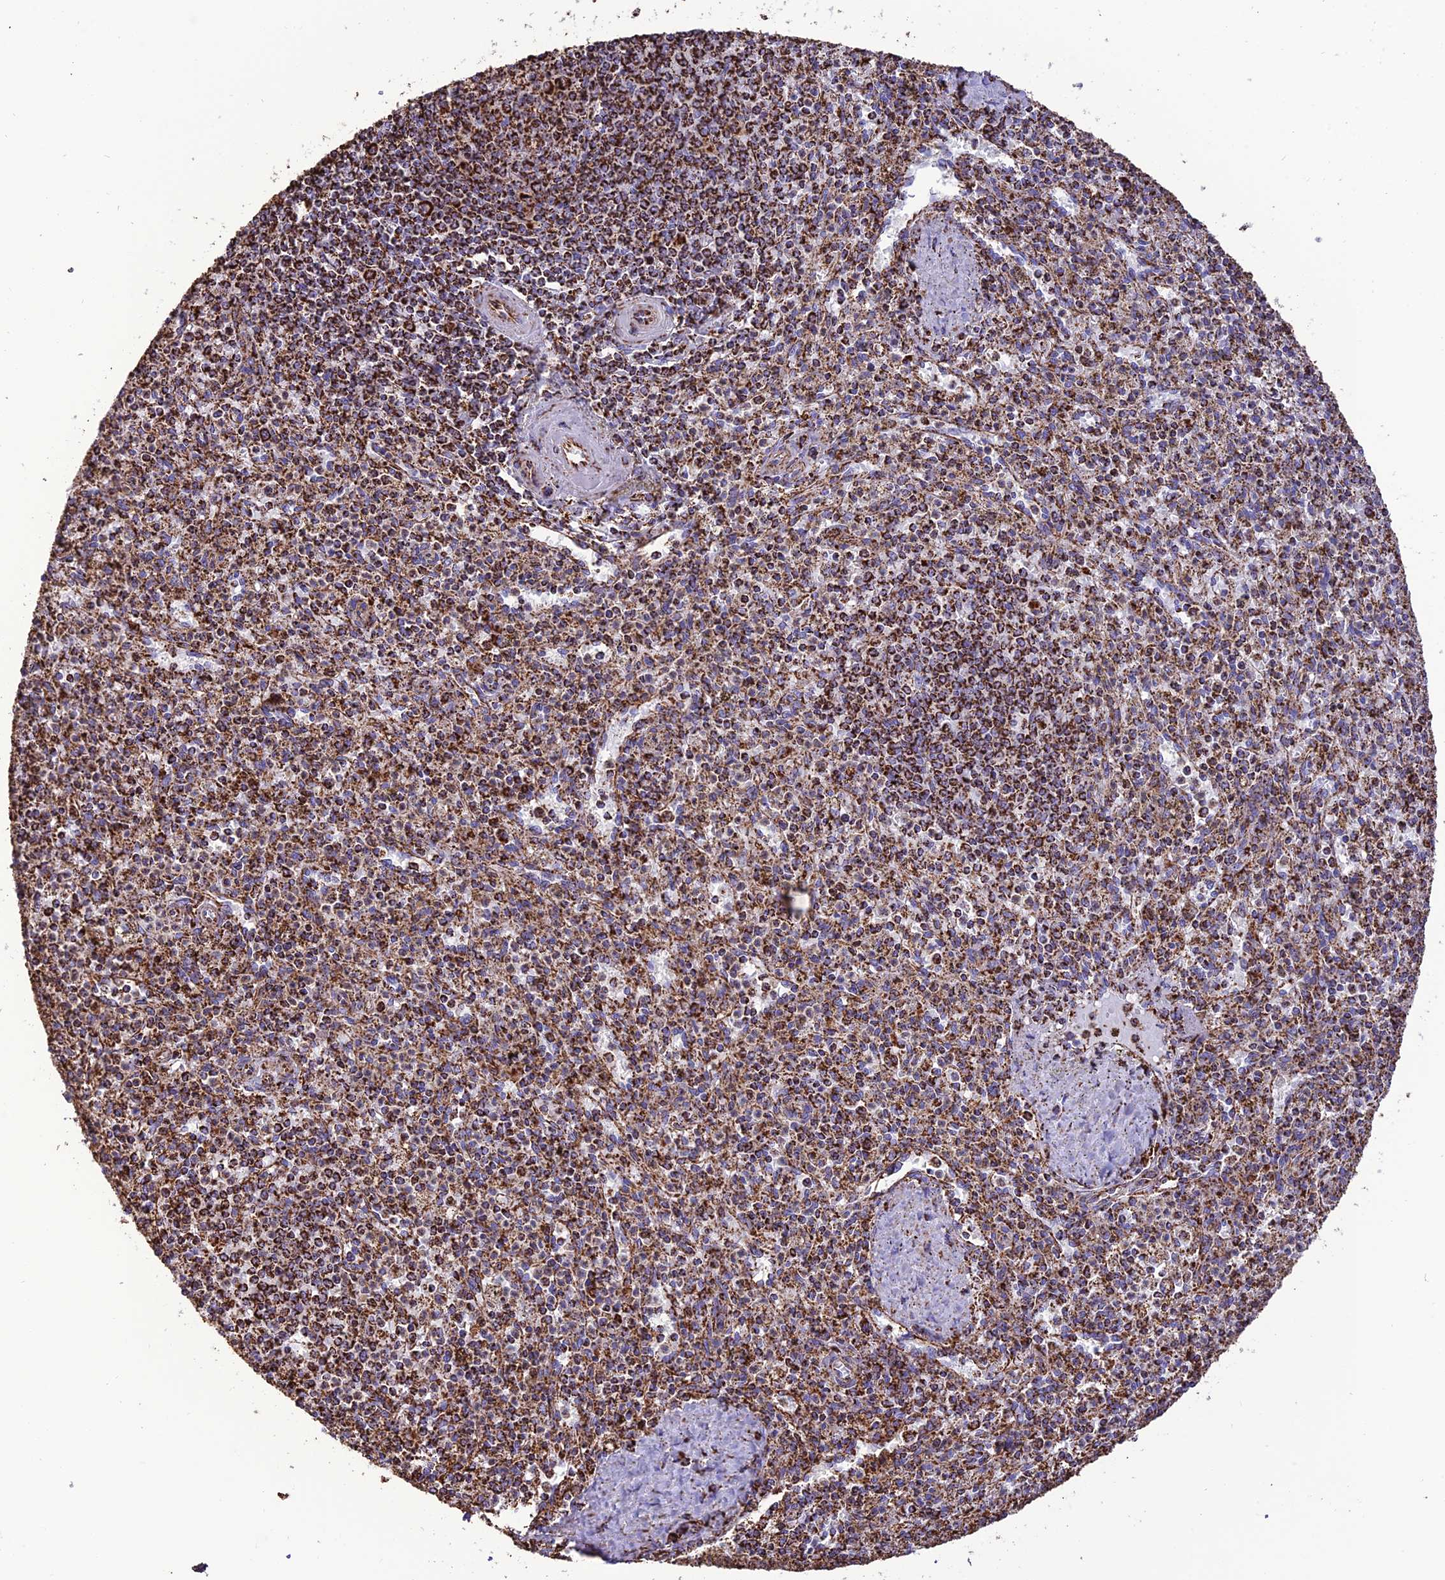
{"staining": {"intensity": "strong", "quantity": "25%-75%", "location": "cytoplasmic/membranous"}, "tissue": "spleen", "cell_type": "Cells in red pulp", "image_type": "normal", "snomed": [{"axis": "morphology", "description": "Normal tissue, NOS"}, {"axis": "topography", "description": "Spleen"}], "caption": "The histopathology image displays a brown stain indicating the presence of a protein in the cytoplasmic/membranous of cells in red pulp in spleen. (brown staining indicates protein expression, while blue staining denotes nuclei).", "gene": "NDUFAF1", "patient": {"sex": "male", "age": 72}}